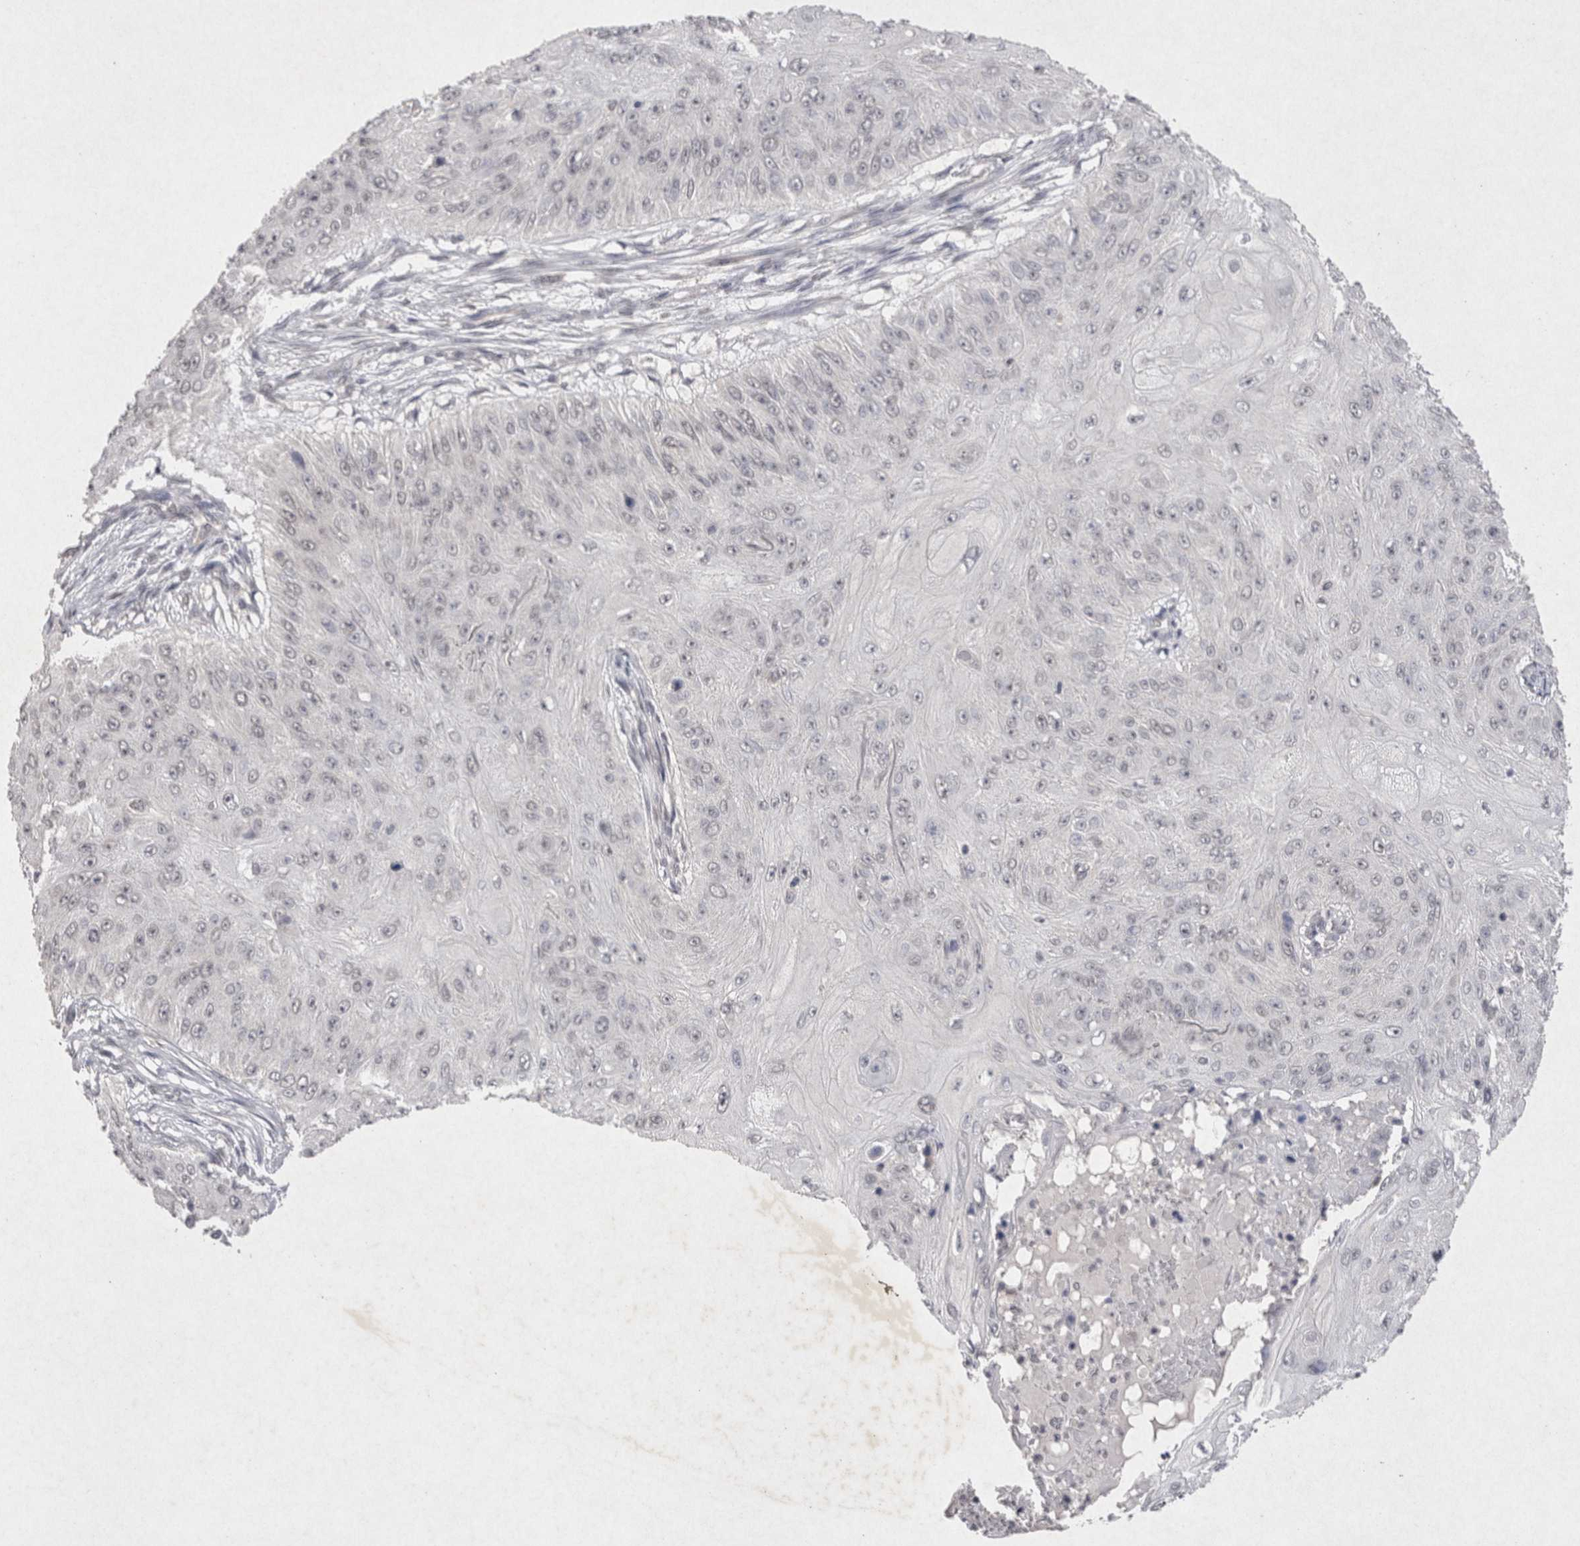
{"staining": {"intensity": "negative", "quantity": "none", "location": "none"}, "tissue": "skin cancer", "cell_type": "Tumor cells", "image_type": "cancer", "snomed": [{"axis": "morphology", "description": "Squamous cell carcinoma, NOS"}, {"axis": "topography", "description": "Skin"}], "caption": "An immunohistochemistry (IHC) photomicrograph of skin cancer (squamous cell carcinoma) is shown. There is no staining in tumor cells of skin cancer (squamous cell carcinoma).", "gene": "LYVE1", "patient": {"sex": "female", "age": 80}}